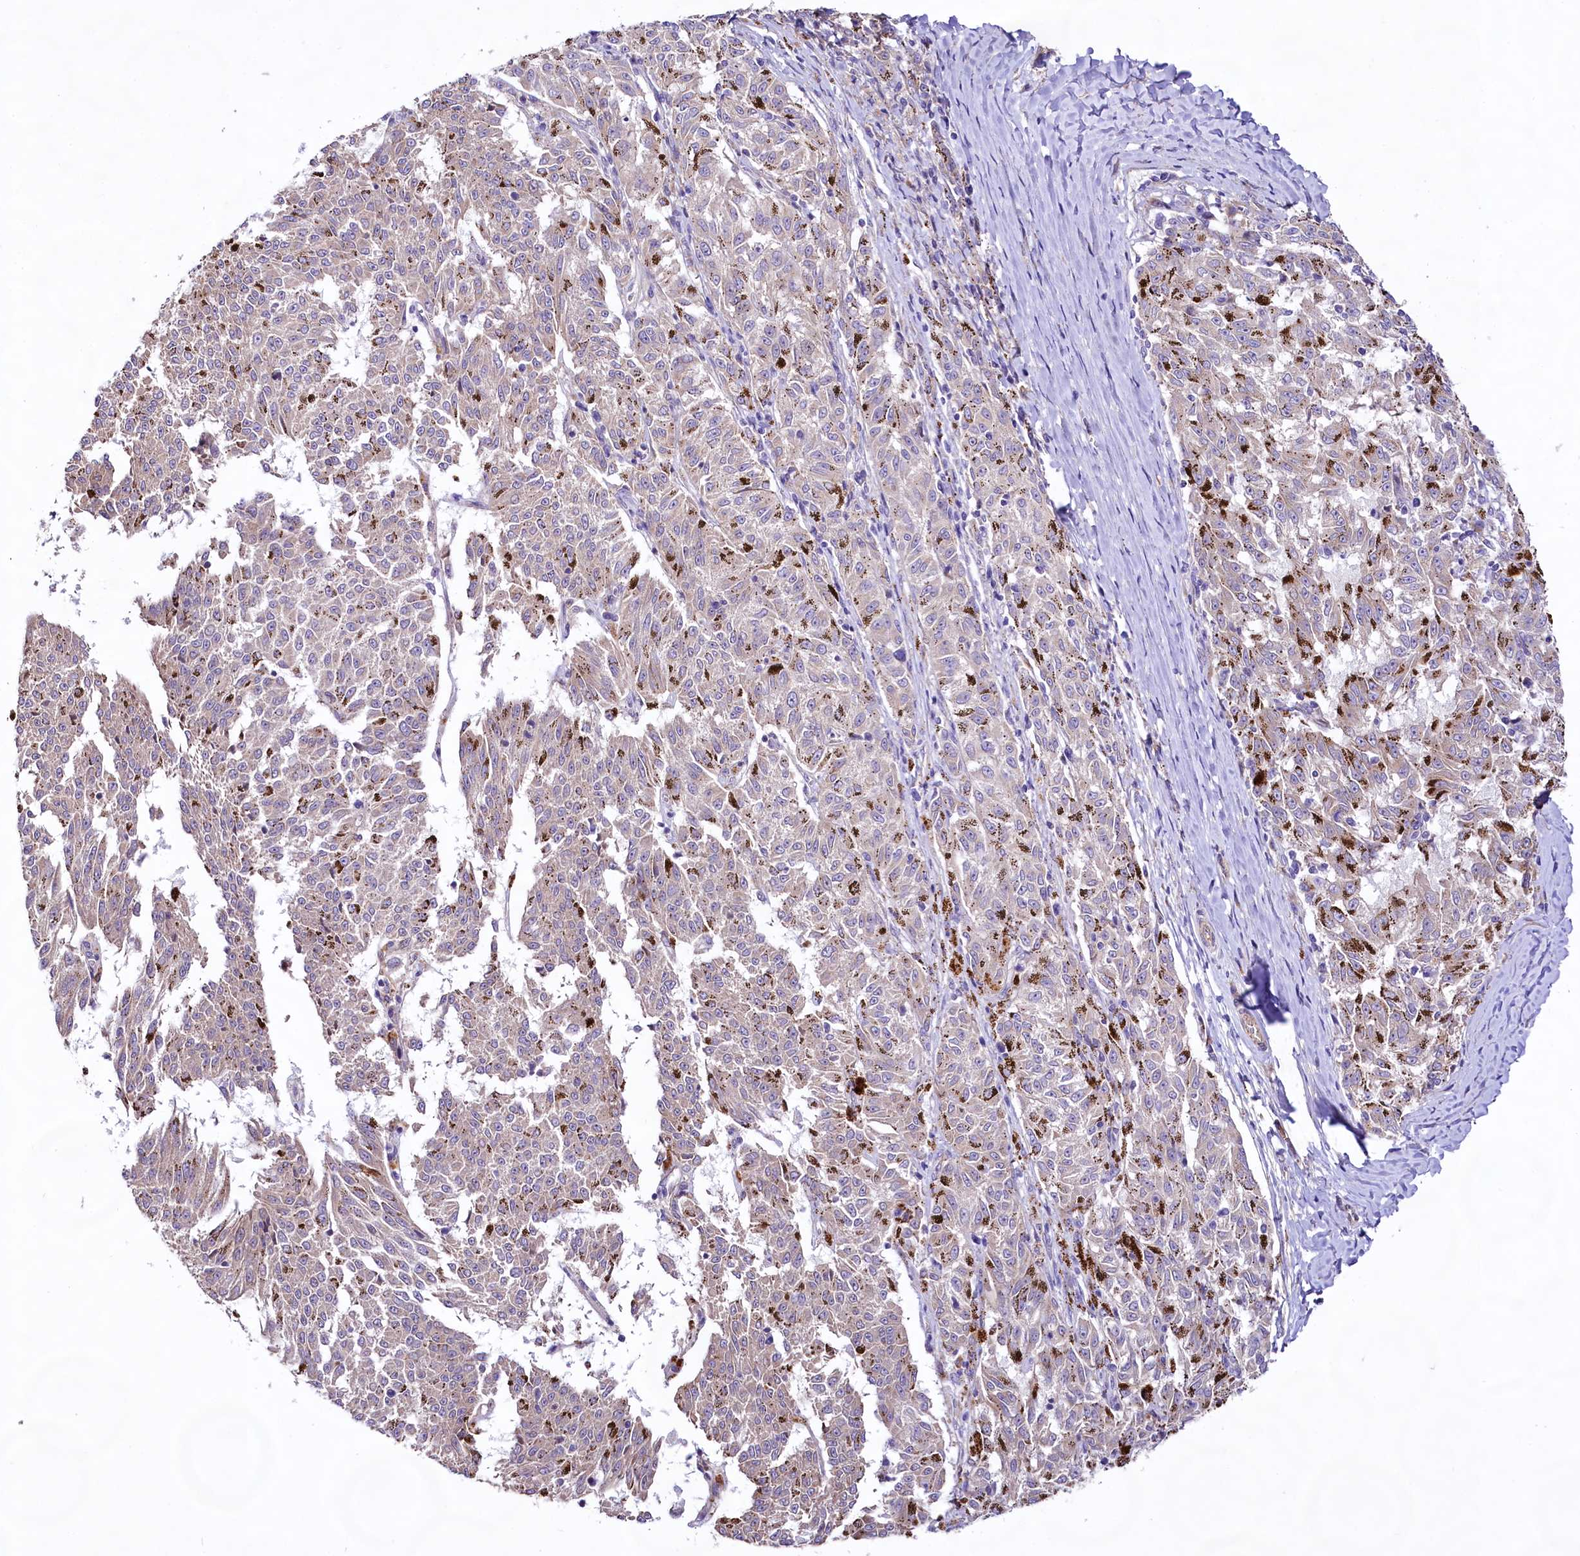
{"staining": {"intensity": "negative", "quantity": "none", "location": "none"}, "tissue": "melanoma", "cell_type": "Tumor cells", "image_type": "cancer", "snomed": [{"axis": "morphology", "description": "Malignant melanoma, NOS"}, {"axis": "topography", "description": "Skin"}], "caption": "This micrograph is of malignant melanoma stained with immunohistochemistry (IHC) to label a protein in brown with the nuclei are counter-stained blue. There is no expression in tumor cells. The staining is performed using DAB (3,3'-diaminobenzidine) brown chromogen with nuclei counter-stained in using hematoxylin.", "gene": "VPS11", "patient": {"sex": "female", "age": 72}}